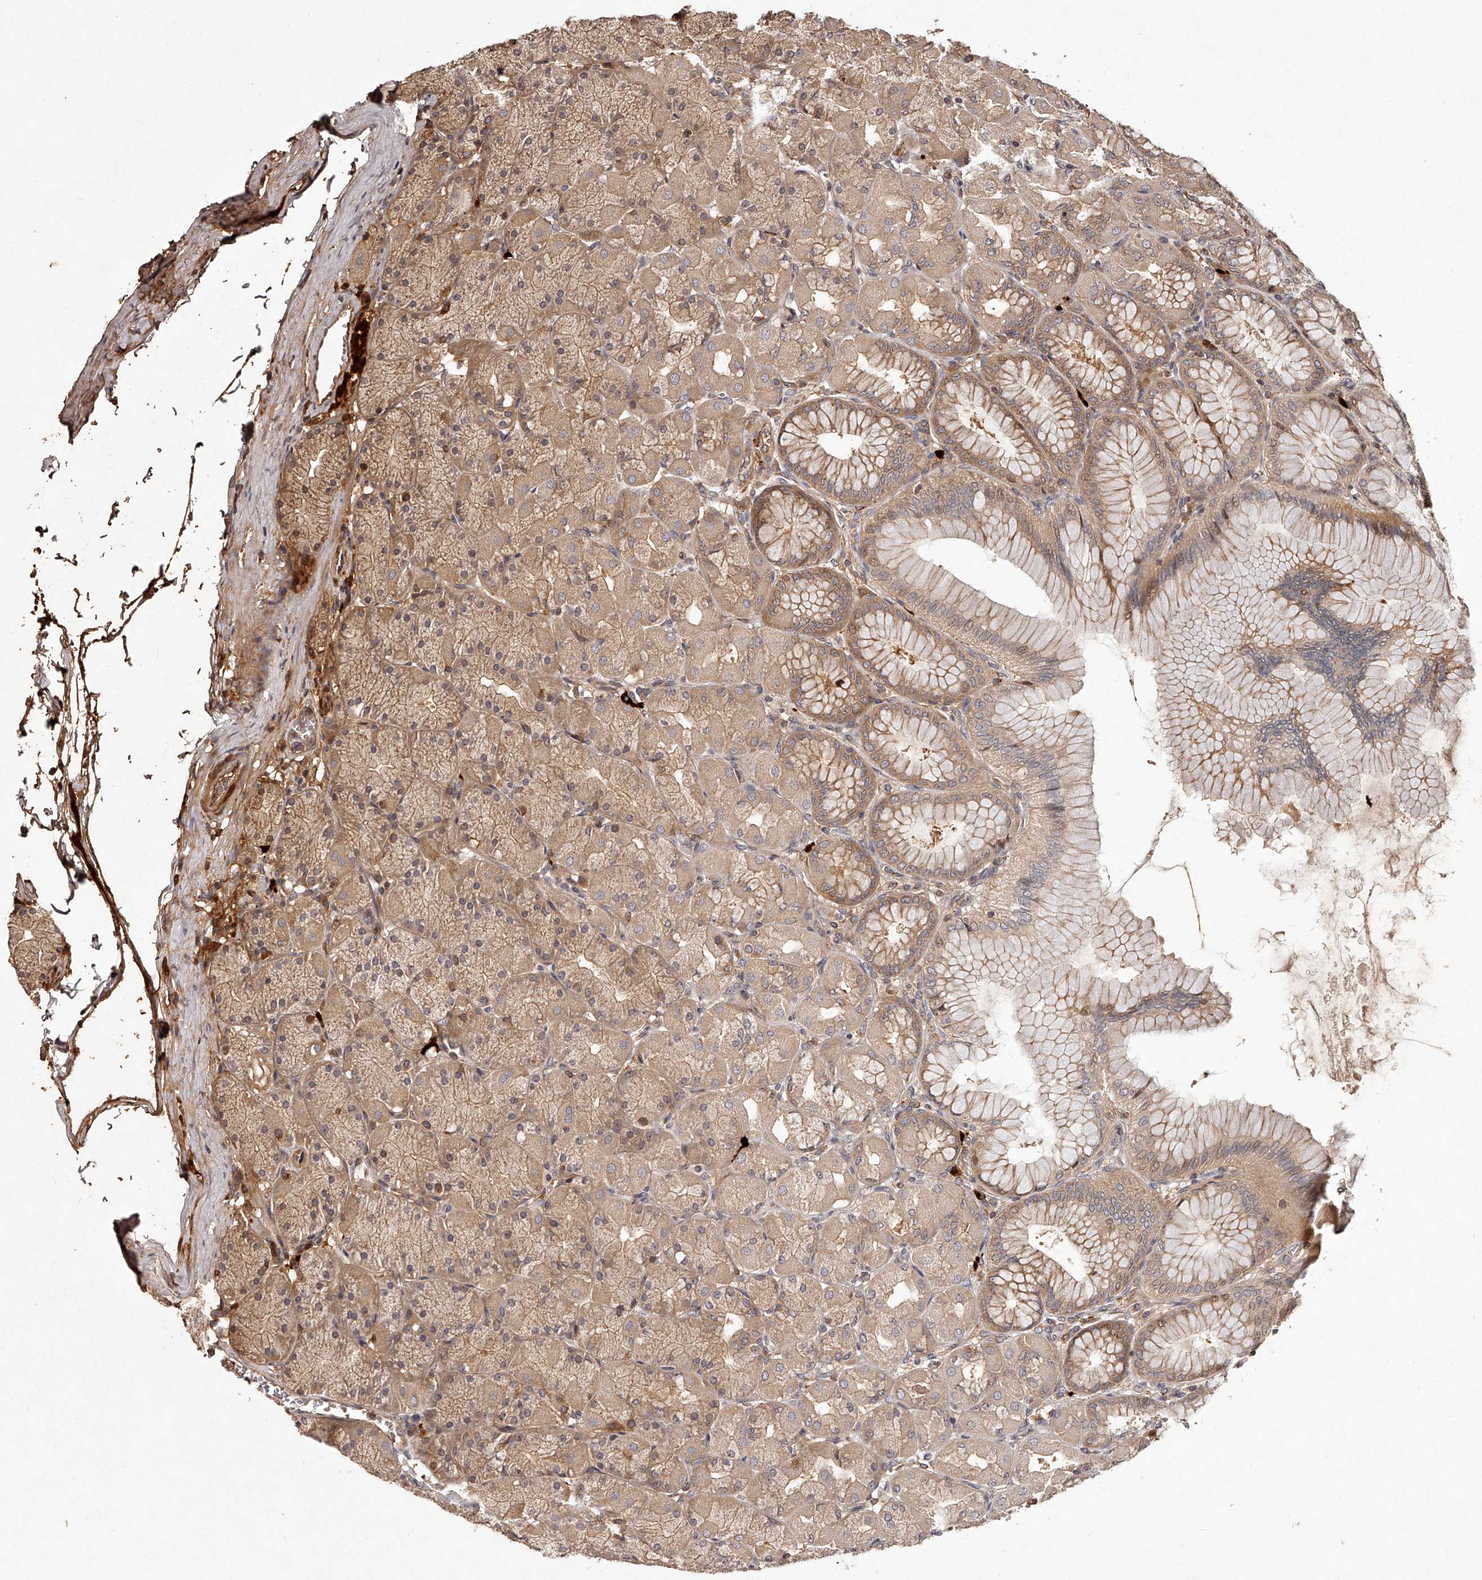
{"staining": {"intensity": "moderate", "quantity": ">75%", "location": "cytoplasmic/membranous"}, "tissue": "stomach", "cell_type": "Glandular cells", "image_type": "normal", "snomed": [{"axis": "morphology", "description": "Normal tissue, NOS"}, {"axis": "topography", "description": "Stomach, upper"}], "caption": "Immunohistochemistry of unremarkable human stomach reveals medium levels of moderate cytoplasmic/membranous staining in about >75% of glandular cells.", "gene": "CRYZL1", "patient": {"sex": "female", "age": 56}}